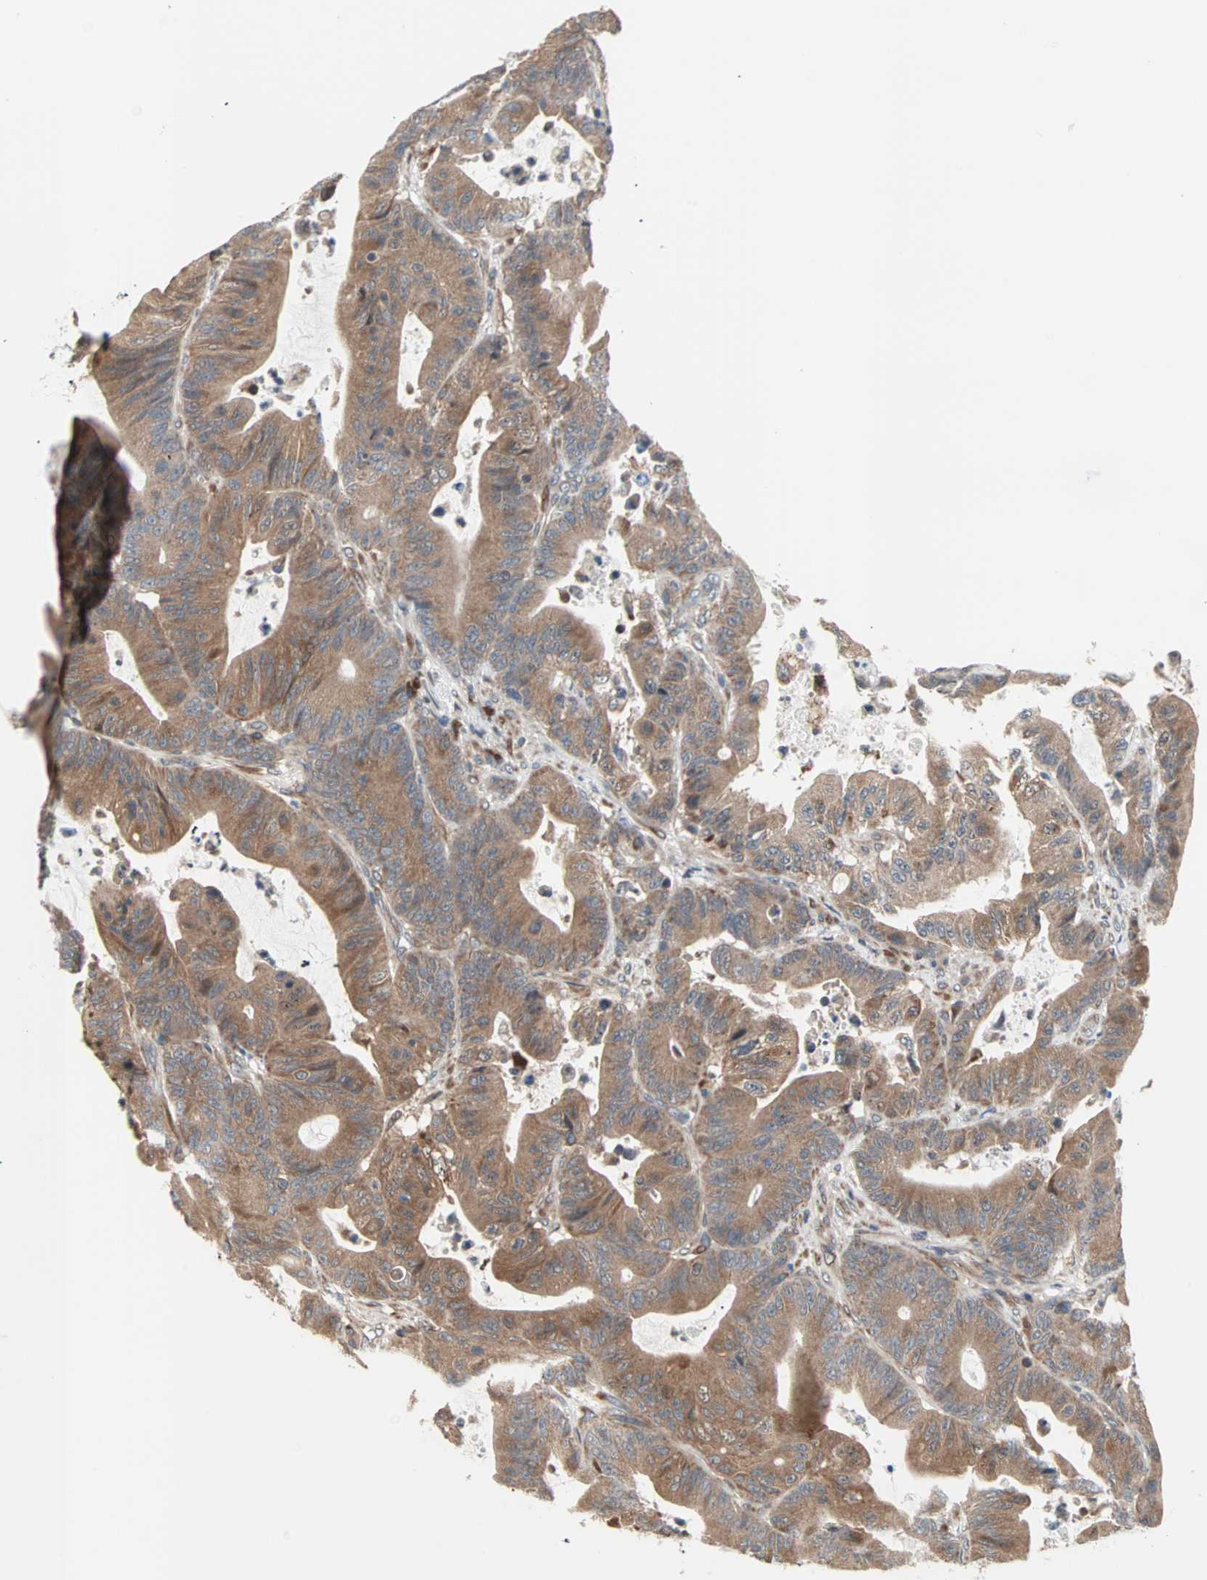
{"staining": {"intensity": "moderate", "quantity": ">75%", "location": "cytoplasmic/membranous"}, "tissue": "colorectal cancer", "cell_type": "Tumor cells", "image_type": "cancer", "snomed": [{"axis": "morphology", "description": "Adenocarcinoma, NOS"}, {"axis": "topography", "description": "Colon"}], "caption": "Colorectal cancer (adenocarcinoma) tissue displays moderate cytoplasmic/membranous positivity in approximately >75% of tumor cells", "gene": "SAR1A", "patient": {"sex": "female", "age": 84}}